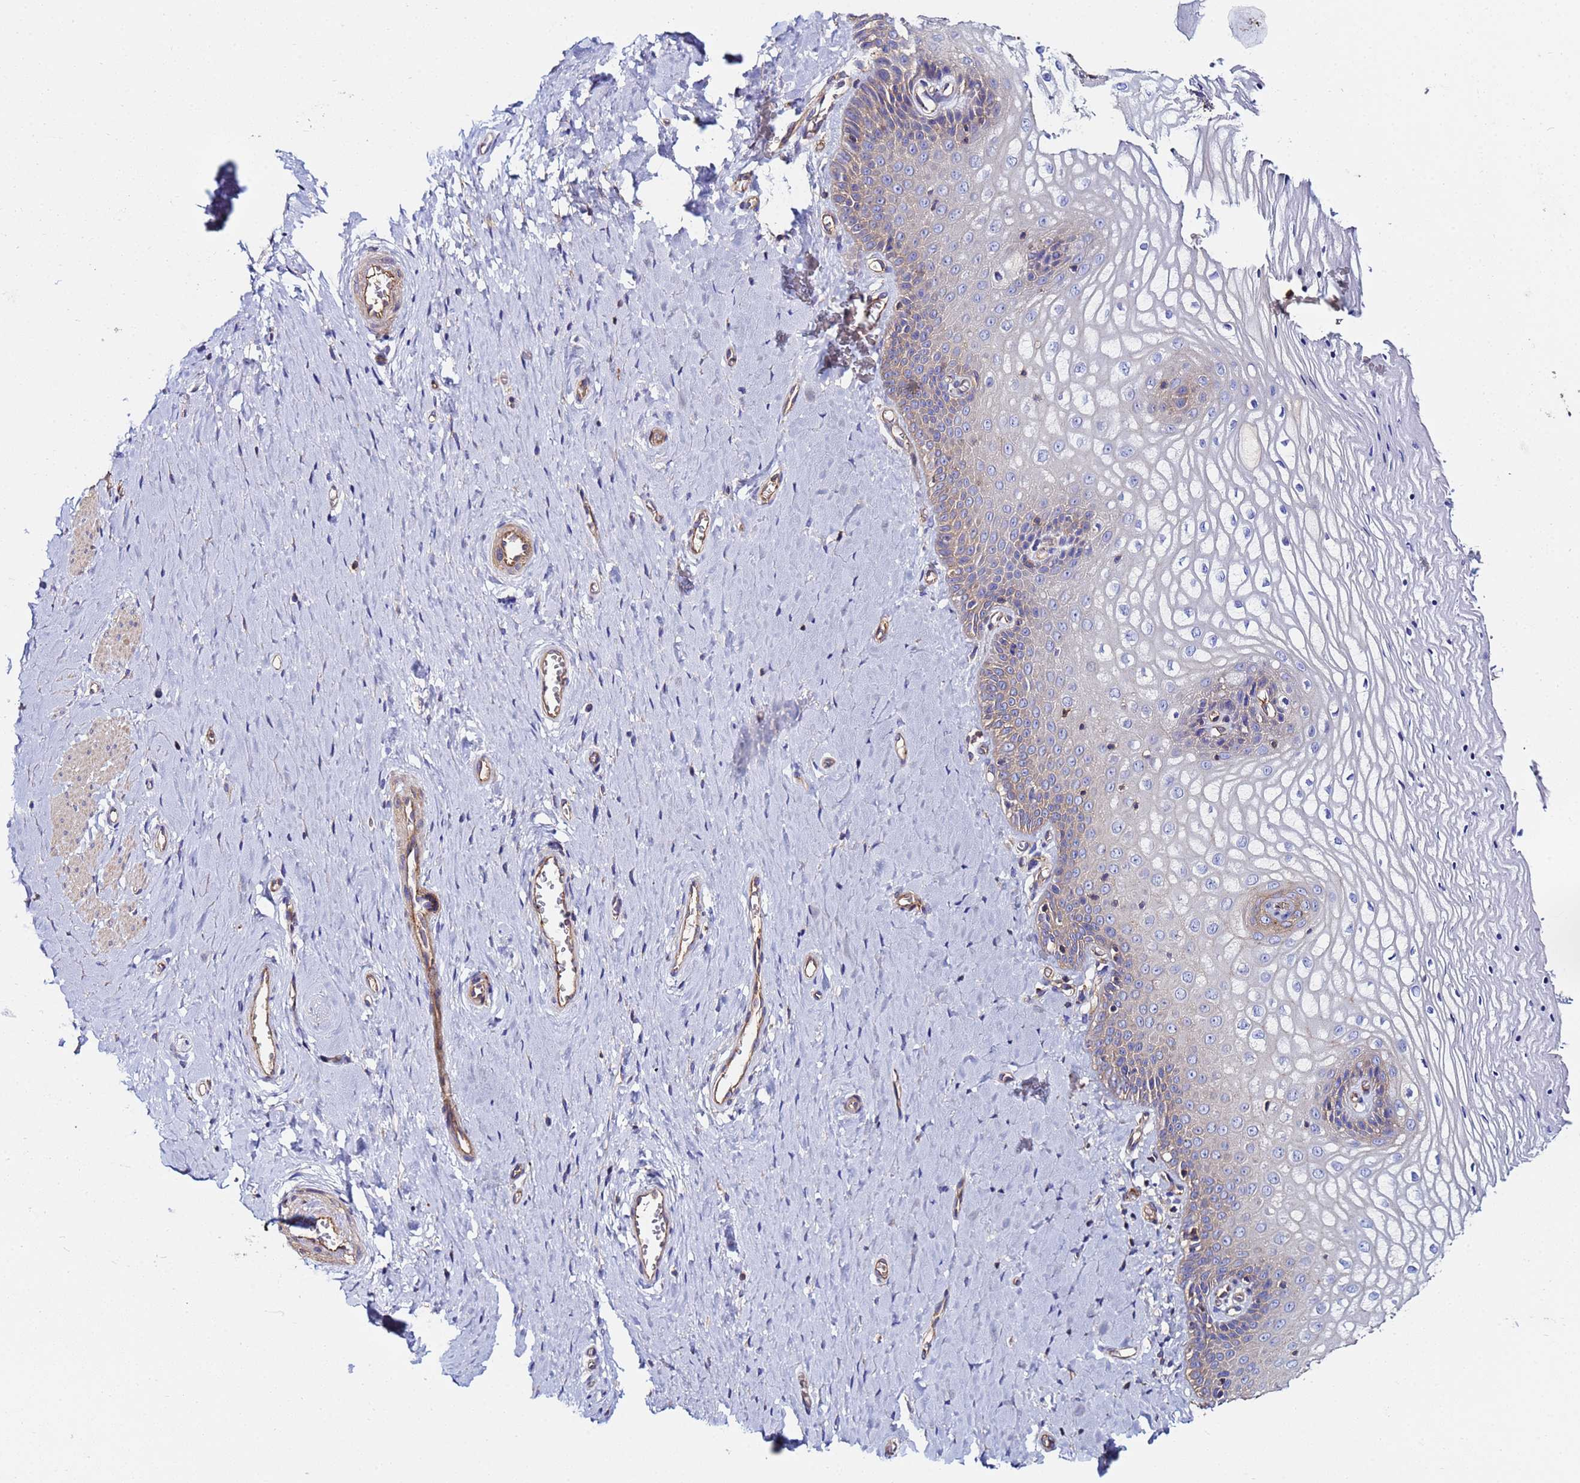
{"staining": {"intensity": "weak", "quantity": "25%-75%", "location": "cytoplasmic/membranous"}, "tissue": "vagina", "cell_type": "Squamous epithelial cells", "image_type": "normal", "snomed": [{"axis": "morphology", "description": "Normal tissue, NOS"}, {"axis": "topography", "description": "Vagina"}], "caption": "IHC photomicrograph of benign human vagina stained for a protein (brown), which displays low levels of weak cytoplasmic/membranous positivity in approximately 25%-75% of squamous epithelial cells.", "gene": "POTEE", "patient": {"sex": "female", "age": 65}}